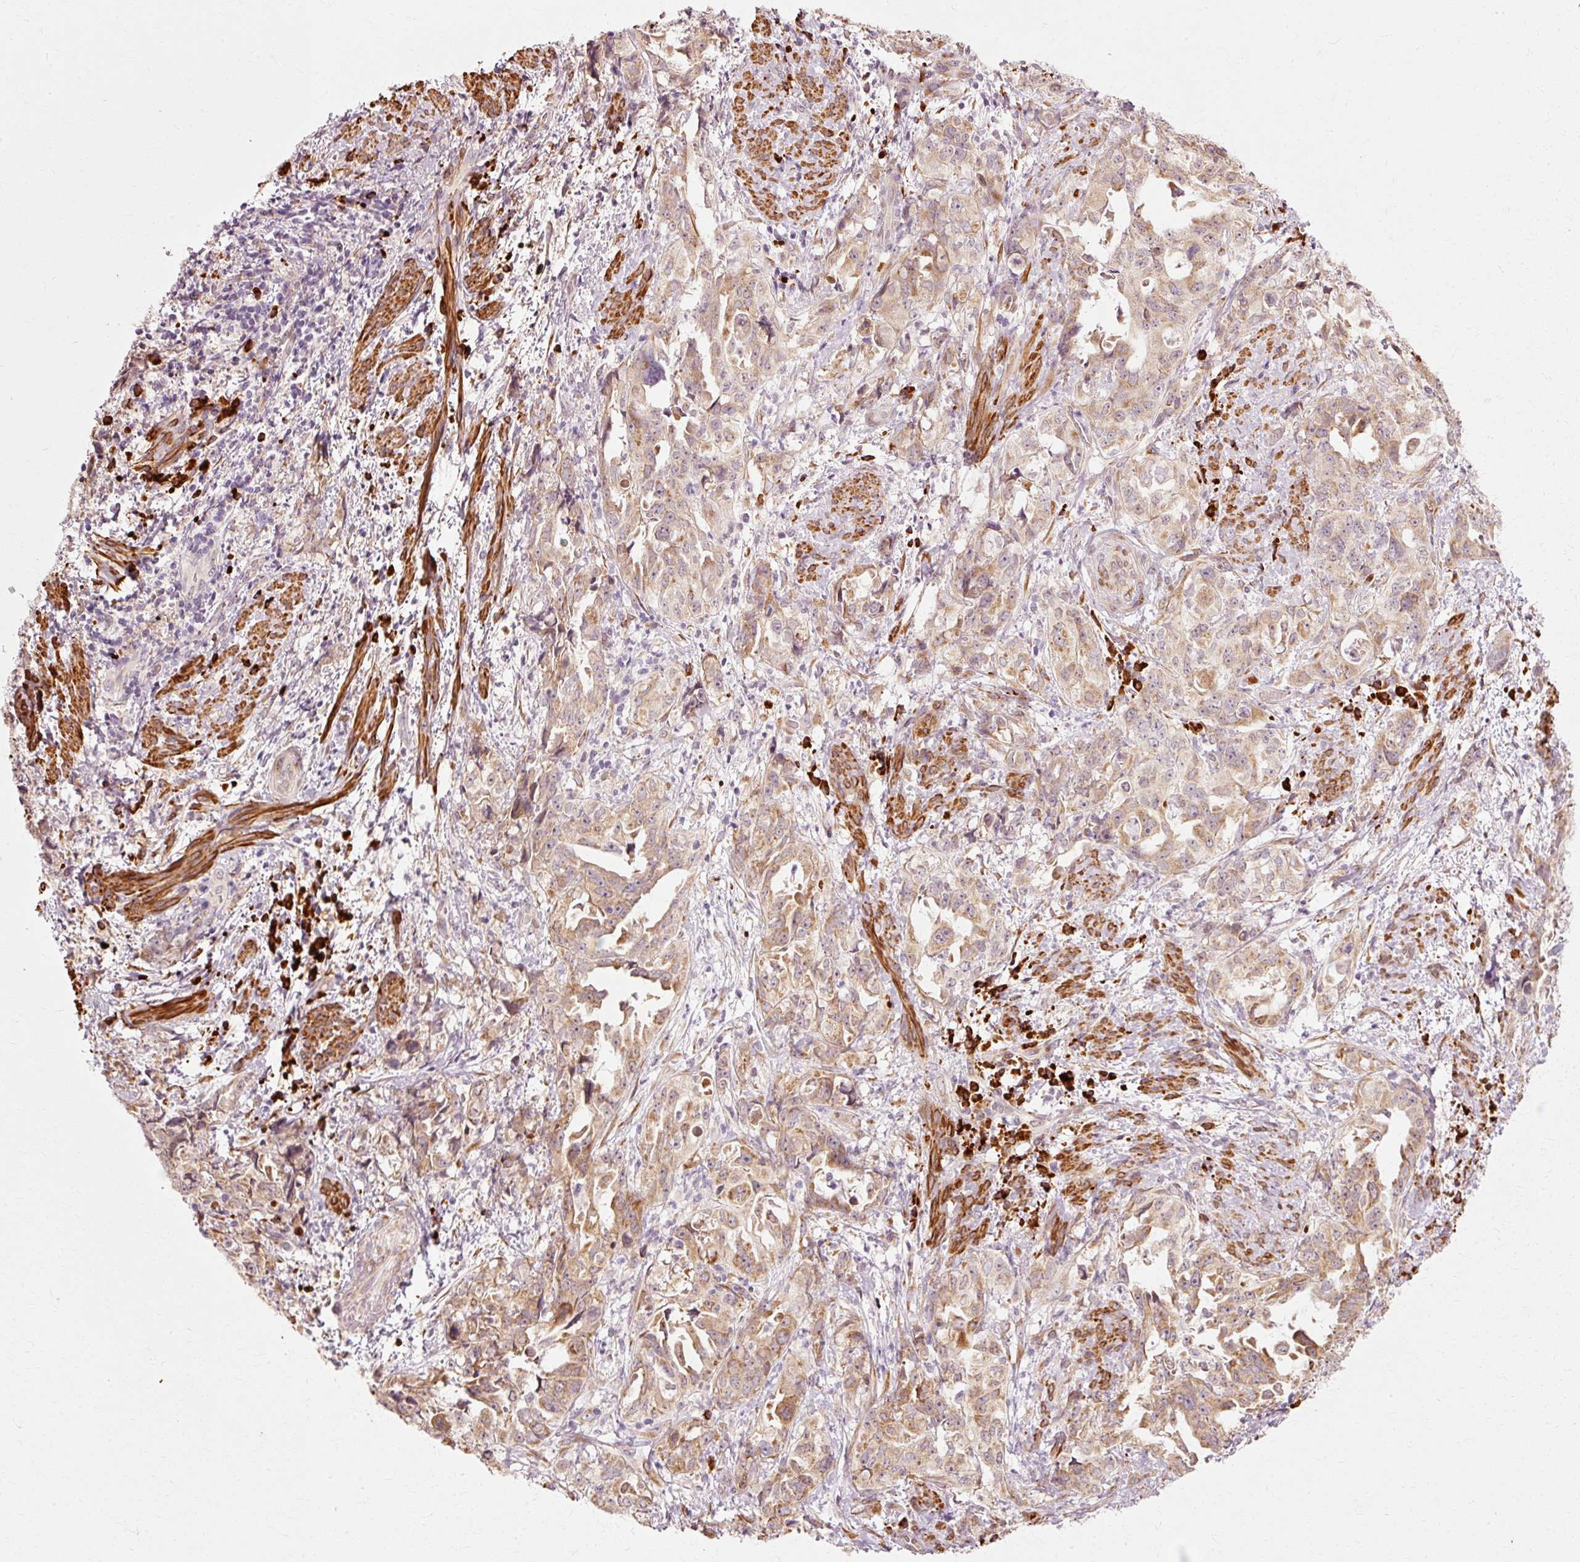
{"staining": {"intensity": "moderate", "quantity": ">75%", "location": "cytoplasmic/membranous"}, "tissue": "endometrial cancer", "cell_type": "Tumor cells", "image_type": "cancer", "snomed": [{"axis": "morphology", "description": "Adenocarcinoma, NOS"}, {"axis": "topography", "description": "Endometrium"}], "caption": "Protein staining of adenocarcinoma (endometrial) tissue displays moderate cytoplasmic/membranous staining in about >75% of tumor cells.", "gene": "RGPD5", "patient": {"sex": "female", "age": 65}}